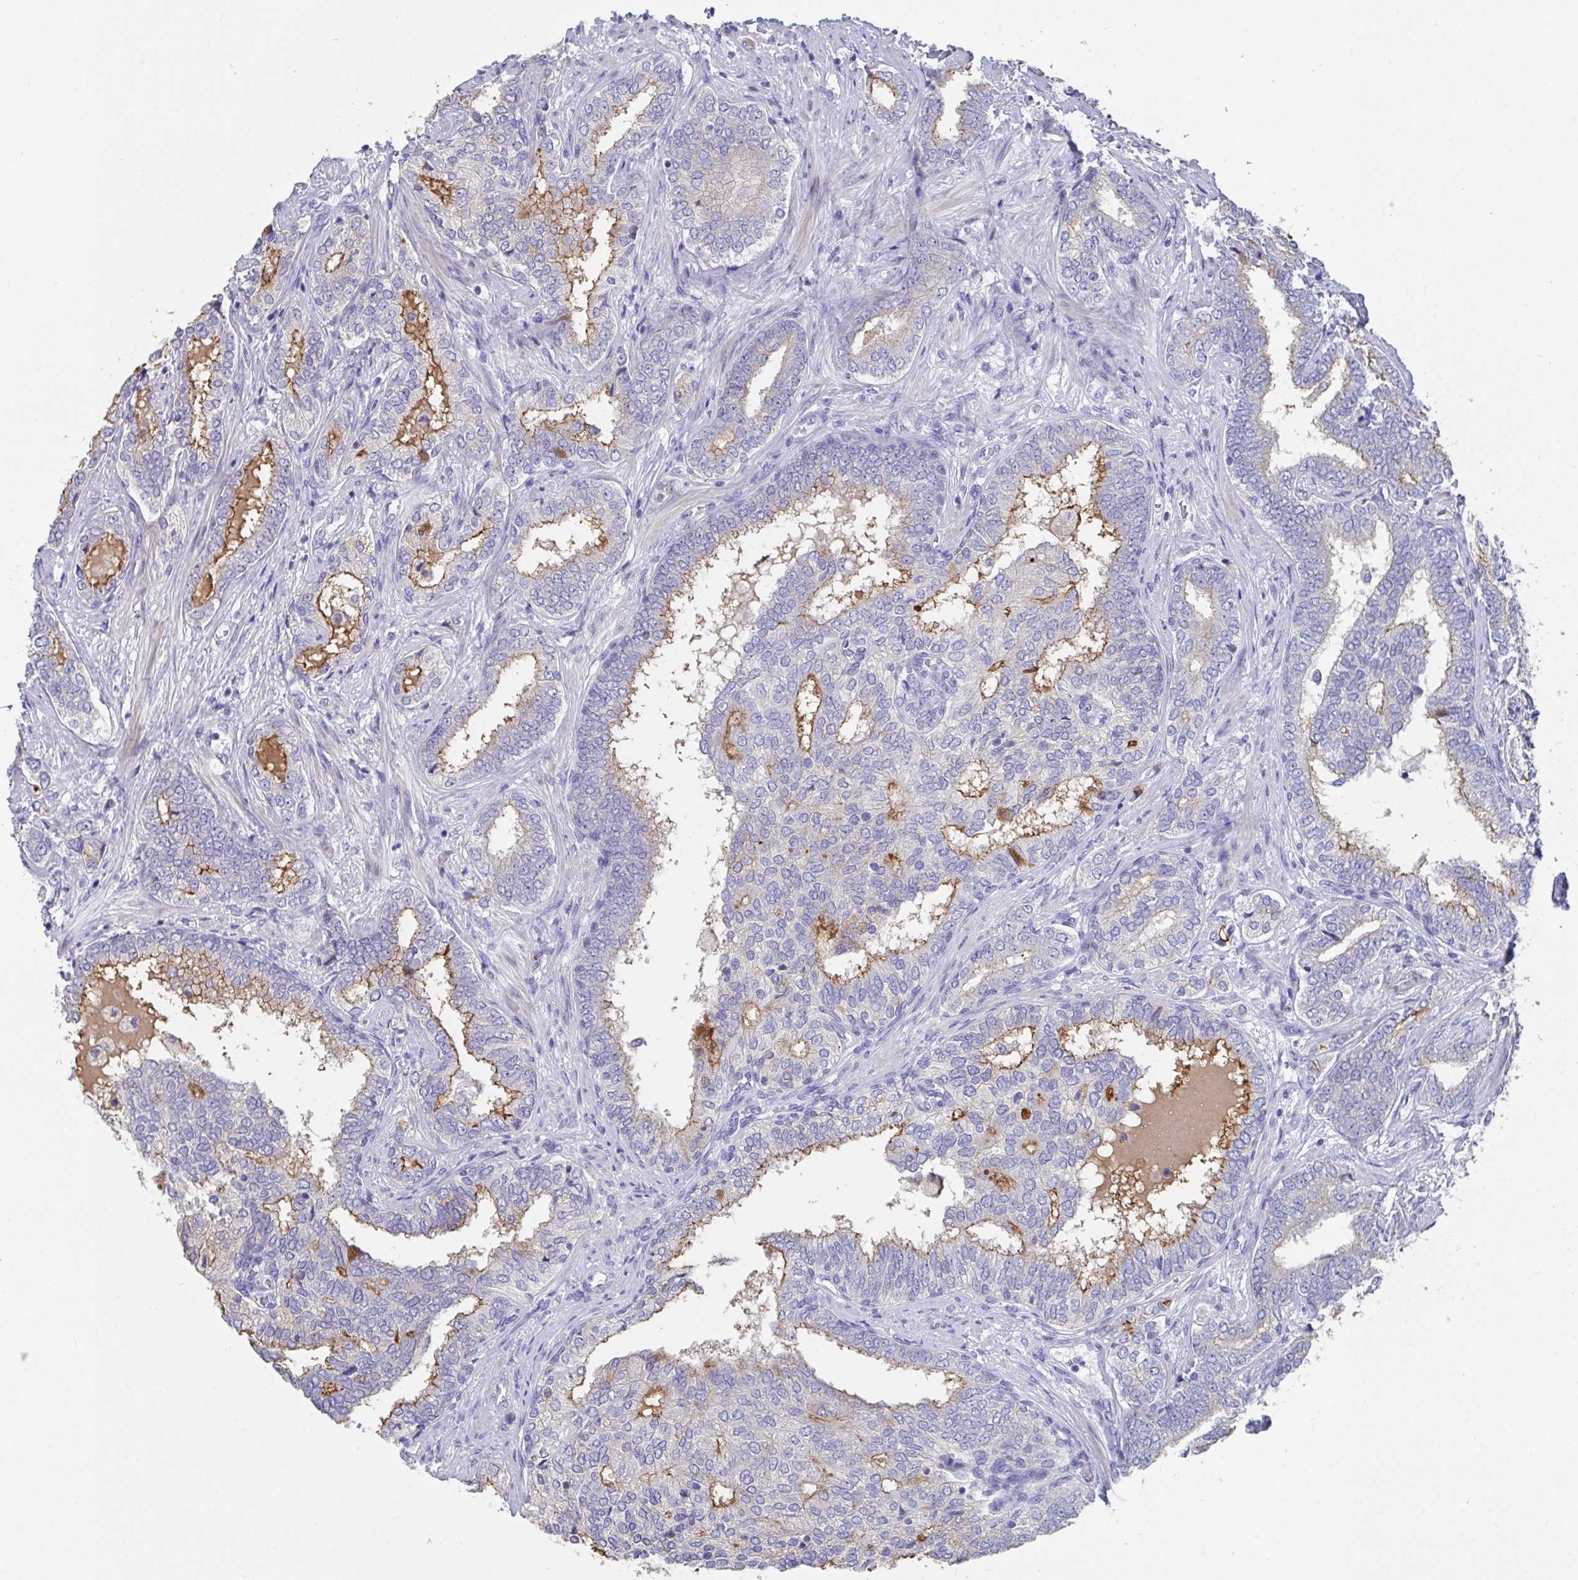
{"staining": {"intensity": "moderate", "quantity": "<25%", "location": "cytoplasmic/membranous"}, "tissue": "prostate cancer", "cell_type": "Tumor cells", "image_type": "cancer", "snomed": [{"axis": "morphology", "description": "Adenocarcinoma, High grade"}, {"axis": "topography", "description": "Prostate"}], "caption": "Immunohistochemical staining of prostate cancer (high-grade adenocarcinoma) shows low levels of moderate cytoplasmic/membranous protein staining in about <25% of tumor cells. (brown staining indicates protein expression, while blue staining denotes nuclei).", "gene": "SLC44A4", "patient": {"sex": "male", "age": 72}}